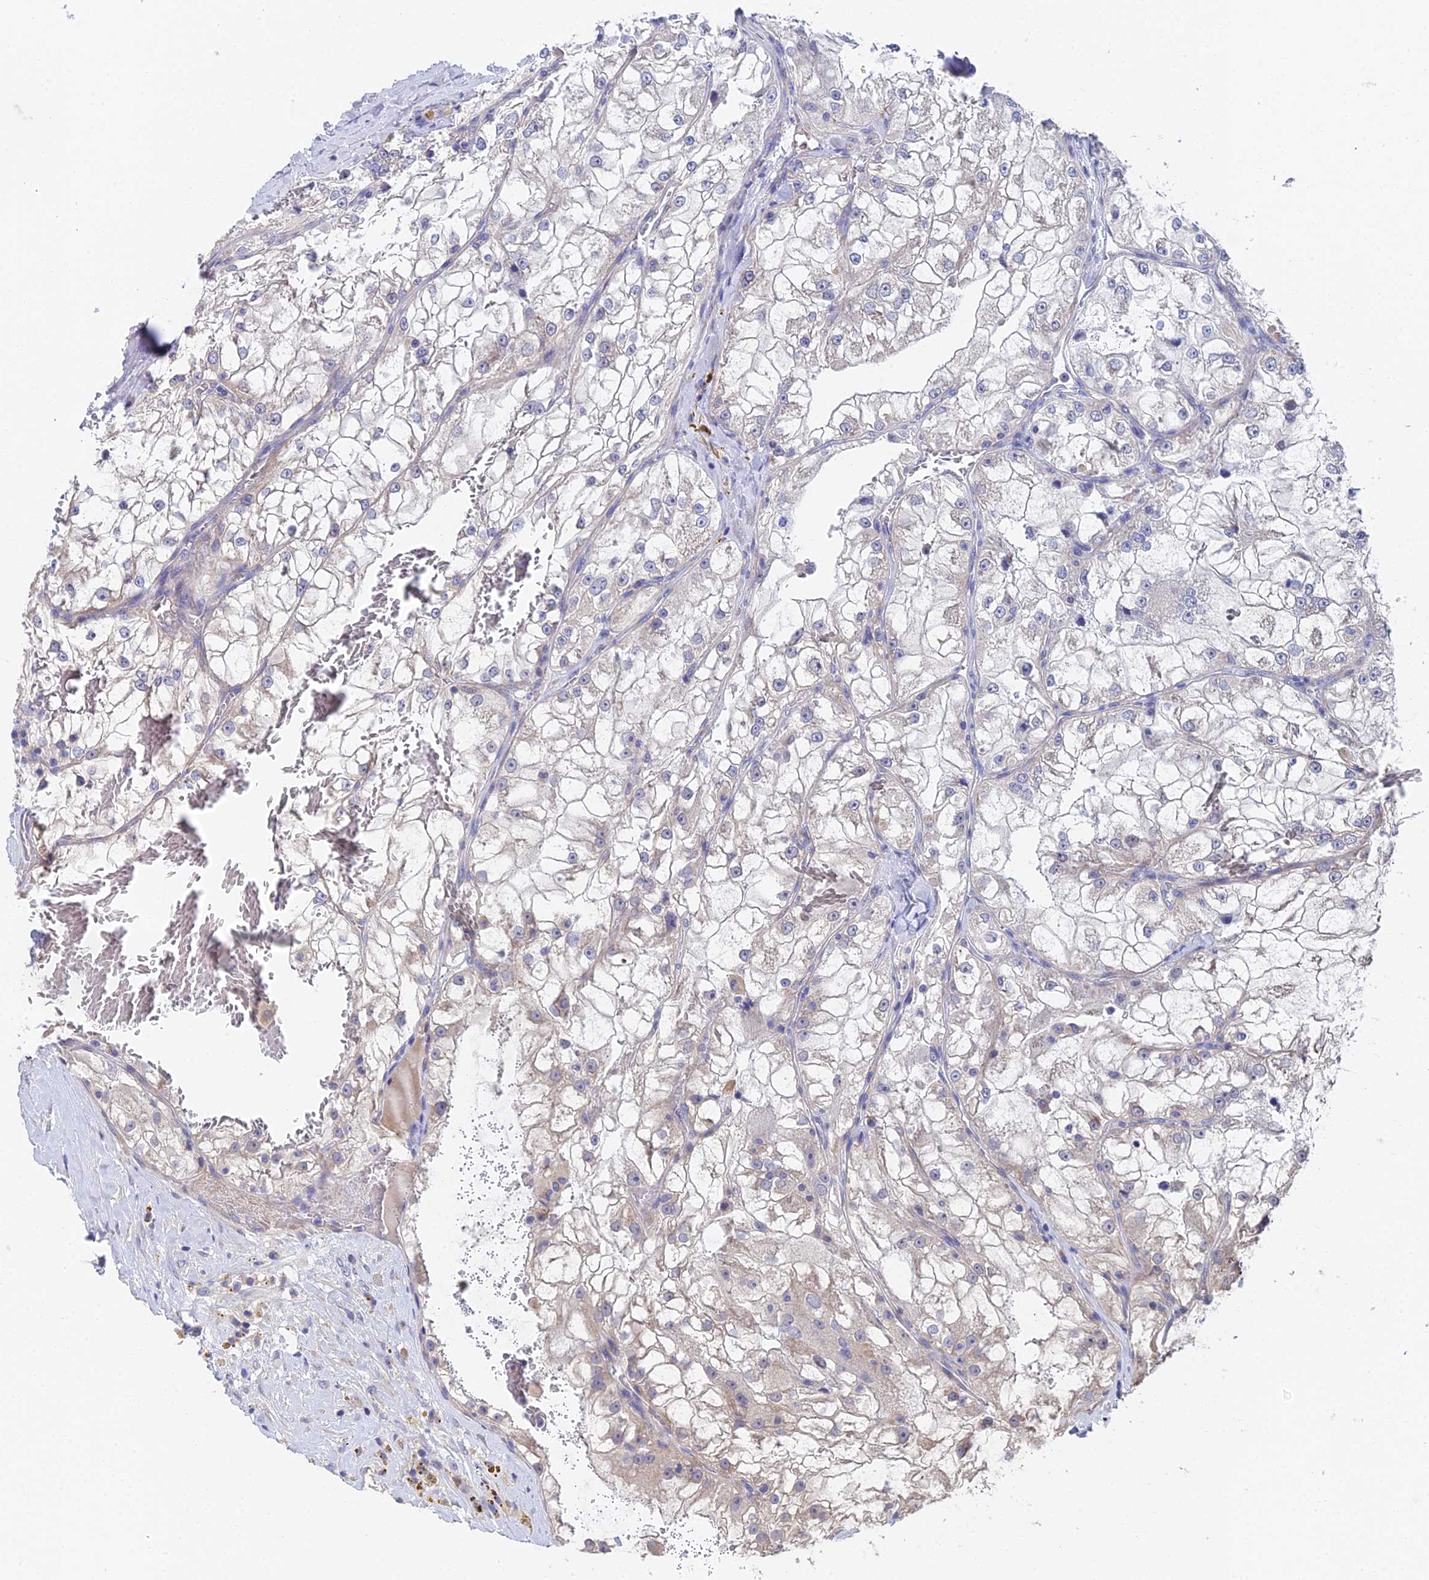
{"staining": {"intensity": "negative", "quantity": "none", "location": "none"}, "tissue": "renal cancer", "cell_type": "Tumor cells", "image_type": "cancer", "snomed": [{"axis": "morphology", "description": "Adenocarcinoma, NOS"}, {"axis": "topography", "description": "Kidney"}], "caption": "A histopathology image of human renal adenocarcinoma is negative for staining in tumor cells.", "gene": "UBE2L3", "patient": {"sex": "female", "age": 72}}